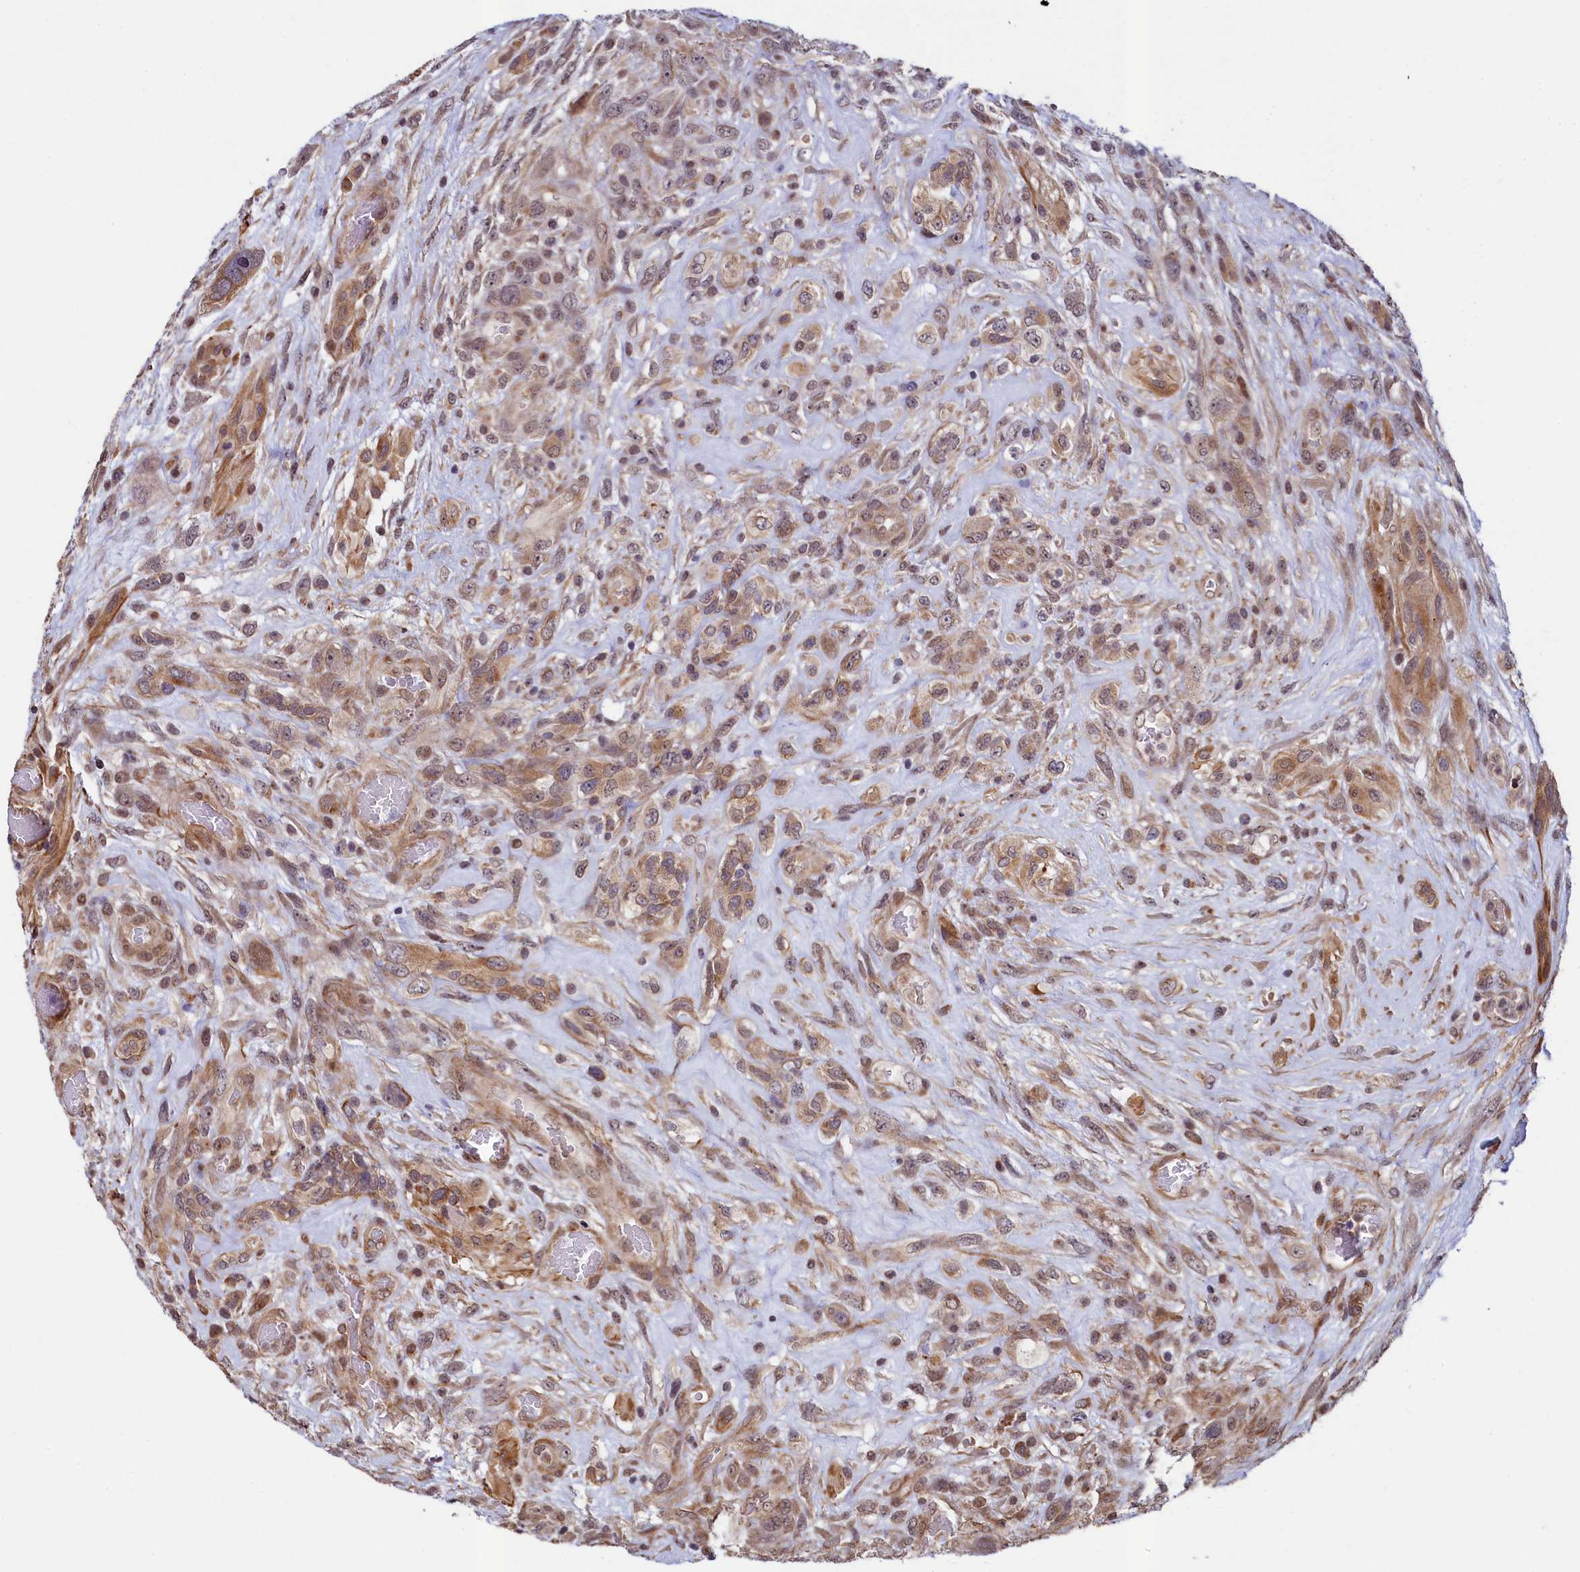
{"staining": {"intensity": "moderate", "quantity": "25%-75%", "location": "cytoplasmic/membranous"}, "tissue": "glioma", "cell_type": "Tumor cells", "image_type": "cancer", "snomed": [{"axis": "morphology", "description": "Glioma, malignant, High grade"}, {"axis": "topography", "description": "Brain"}], "caption": "Glioma tissue exhibits moderate cytoplasmic/membranous positivity in about 25%-75% of tumor cells, visualized by immunohistochemistry. (Stains: DAB (3,3'-diaminobenzidine) in brown, nuclei in blue, Microscopy: brightfield microscopy at high magnification).", "gene": "LEO1", "patient": {"sex": "male", "age": 61}}